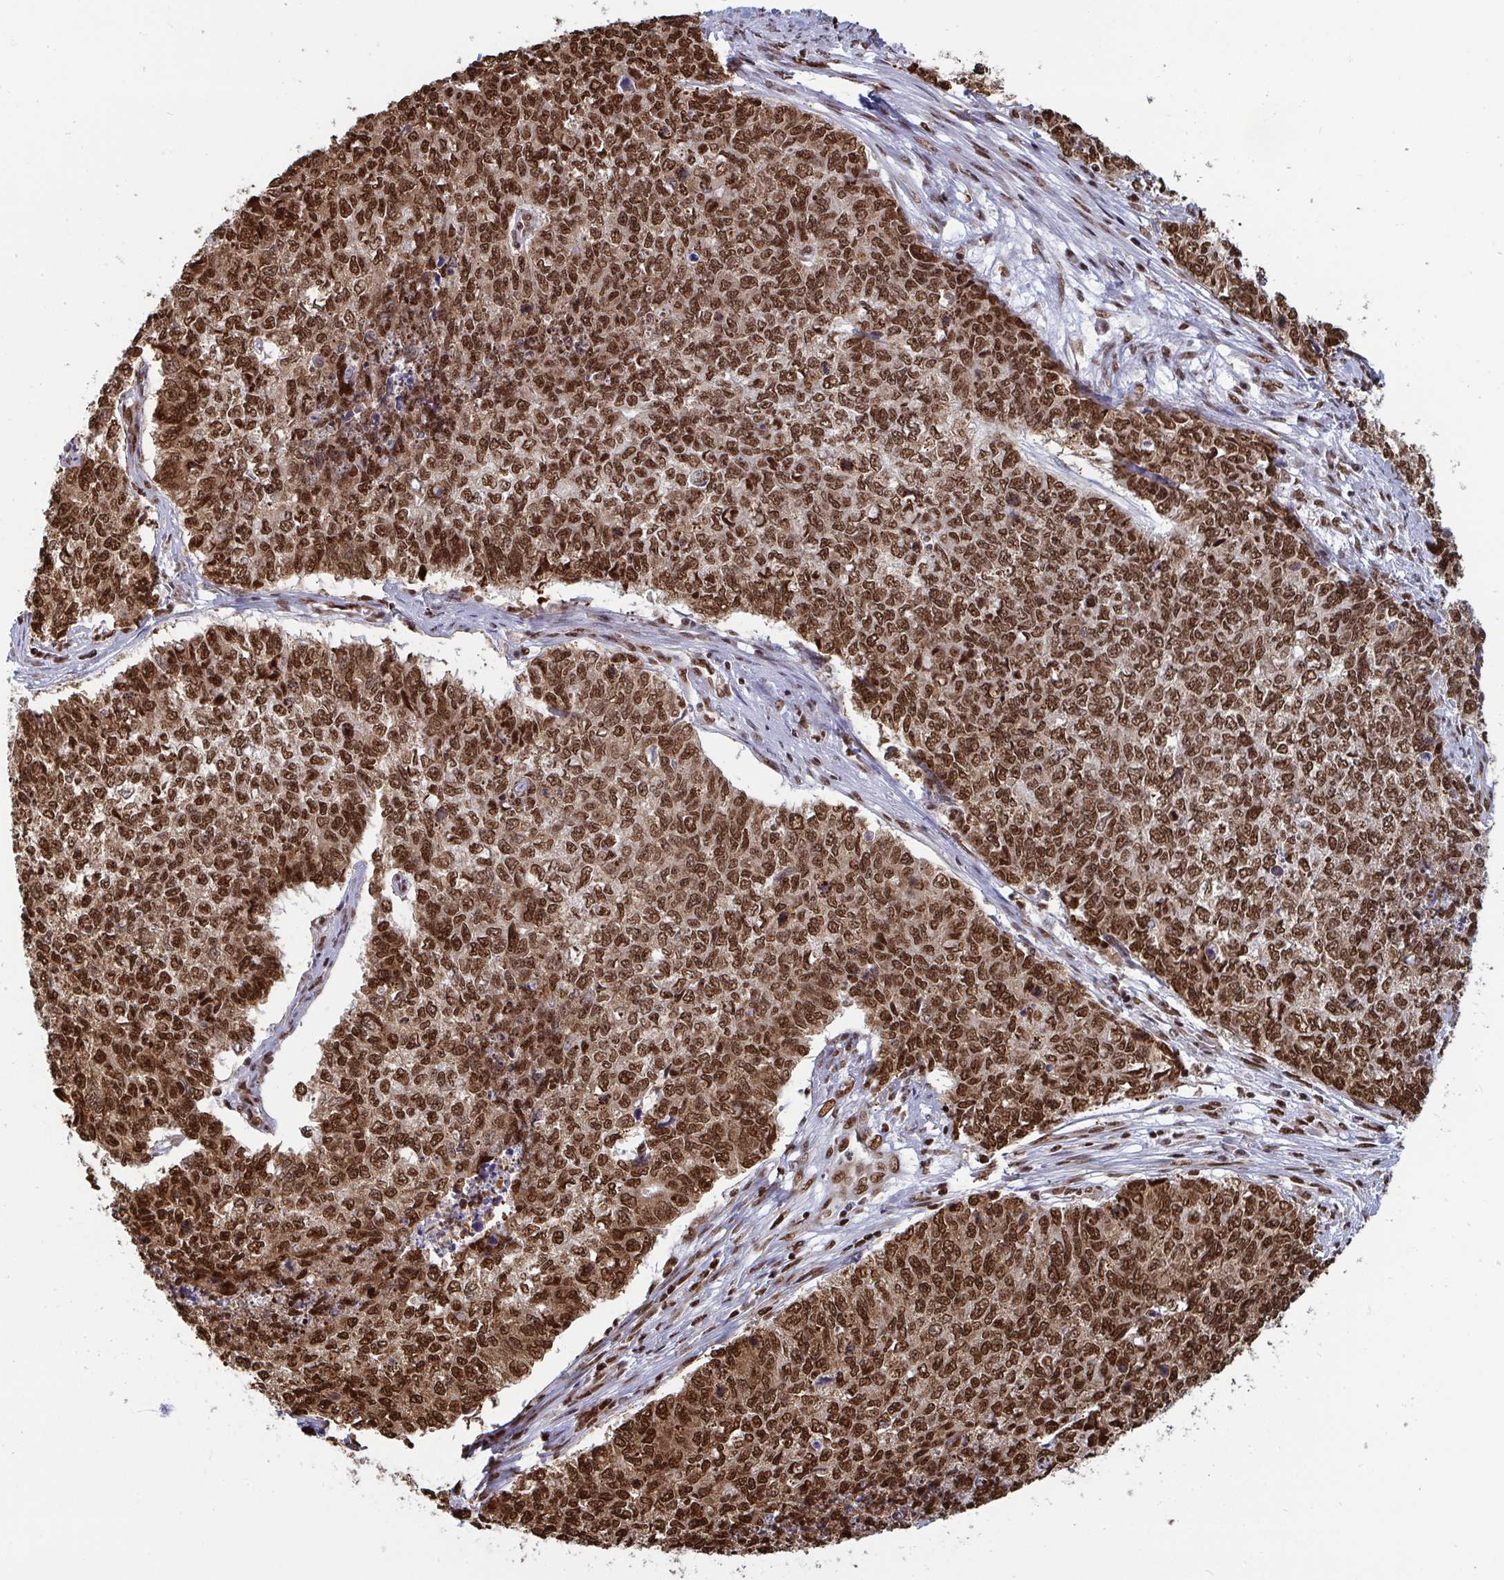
{"staining": {"intensity": "strong", "quantity": ">75%", "location": "nuclear"}, "tissue": "cervical cancer", "cell_type": "Tumor cells", "image_type": "cancer", "snomed": [{"axis": "morphology", "description": "Adenocarcinoma, NOS"}, {"axis": "topography", "description": "Cervix"}], "caption": "This micrograph displays cervical adenocarcinoma stained with immunohistochemistry (IHC) to label a protein in brown. The nuclear of tumor cells show strong positivity for the protein. Nuclei are counter-stained blue.", "gene": "GAR1", "patient": {"sex": "female", "age": 63}}